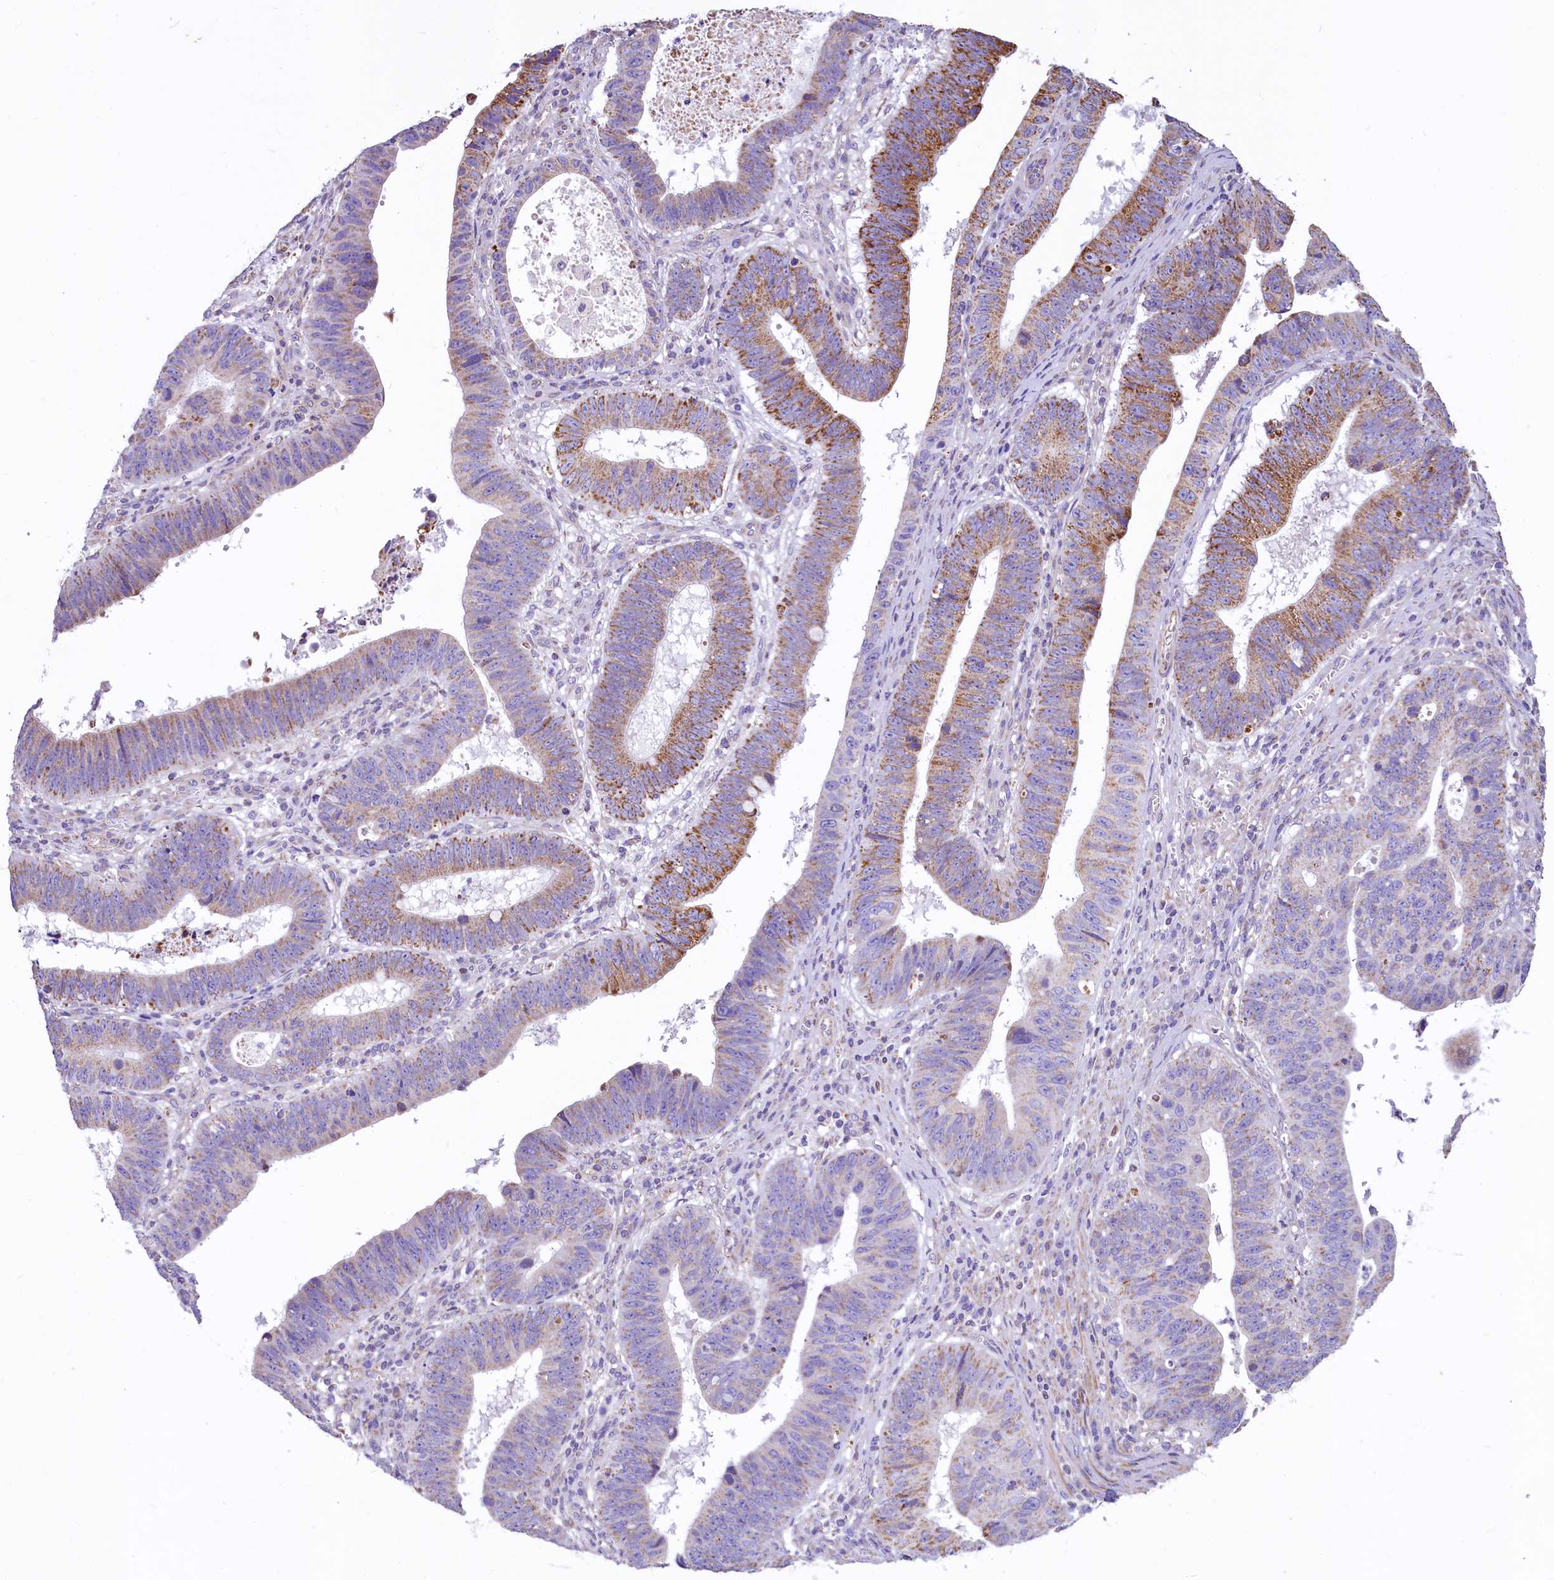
{"staining": {"intensity": "moderate", "quantity": "25%-75%", "location": "cytoplasmic/membranous"}, "tissue": "stomach cancer", "cell_type": "Tumor cells", "image_type": "cancer", "snomed": [{"axis": "morphology", "description": "Adenocarcinoma, NOS"}, {"axis": "topography", "description": "Stomach"}], "caption": "Tumor cells exhibit moderate cytoplasmic/membranous expression in approximately 25%-75% of cells in stomach adenocarcinoma. Nuclei are stained in blue.", "gene": "VWCE", "patient": {"sex": "male", "age": 59}}